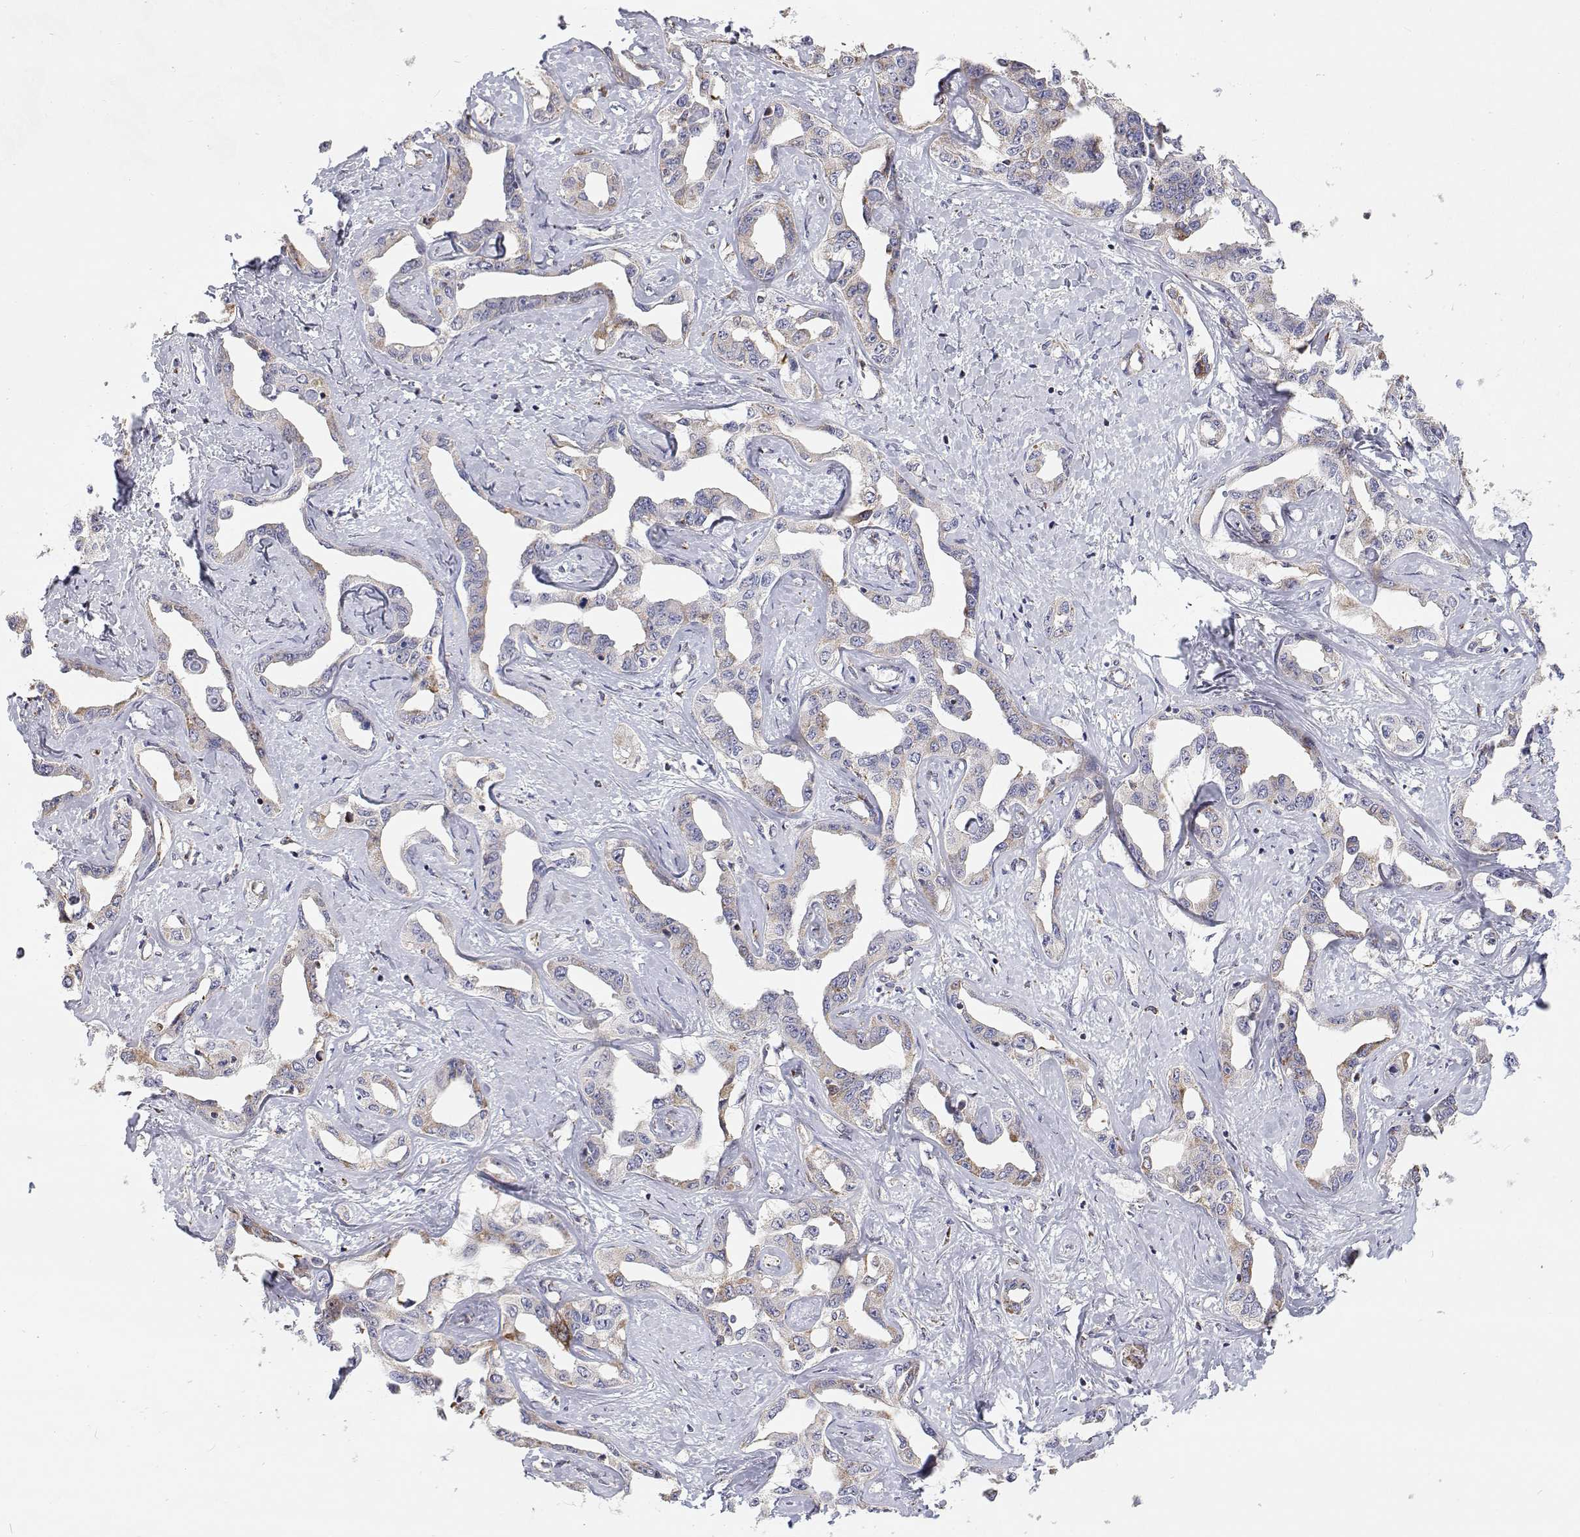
{"staining": {"intensity": "negative", "quantity": "none", "location": "none"}, "tissue": "liver cancer", "cell_type": "Tumor cells", "image_type": "cancer", "snomed": [{"axis": "morphology", "description": "Cholangiocarcinoma"}, {"axis": "topography", "description": "Liver"}], "caption": "A high-resolution image shows immunohistochemistry staining of cholangiocarcinoma (liver), which demonstrates no significant staining in tumor cells. (DAB (3,3'-diaminobenzidine) immunohistochemistry visualized using brightfield microscopy, high magnification).", "gene": "SPICE1", "patient": {"sex": "male", "age": 59}}